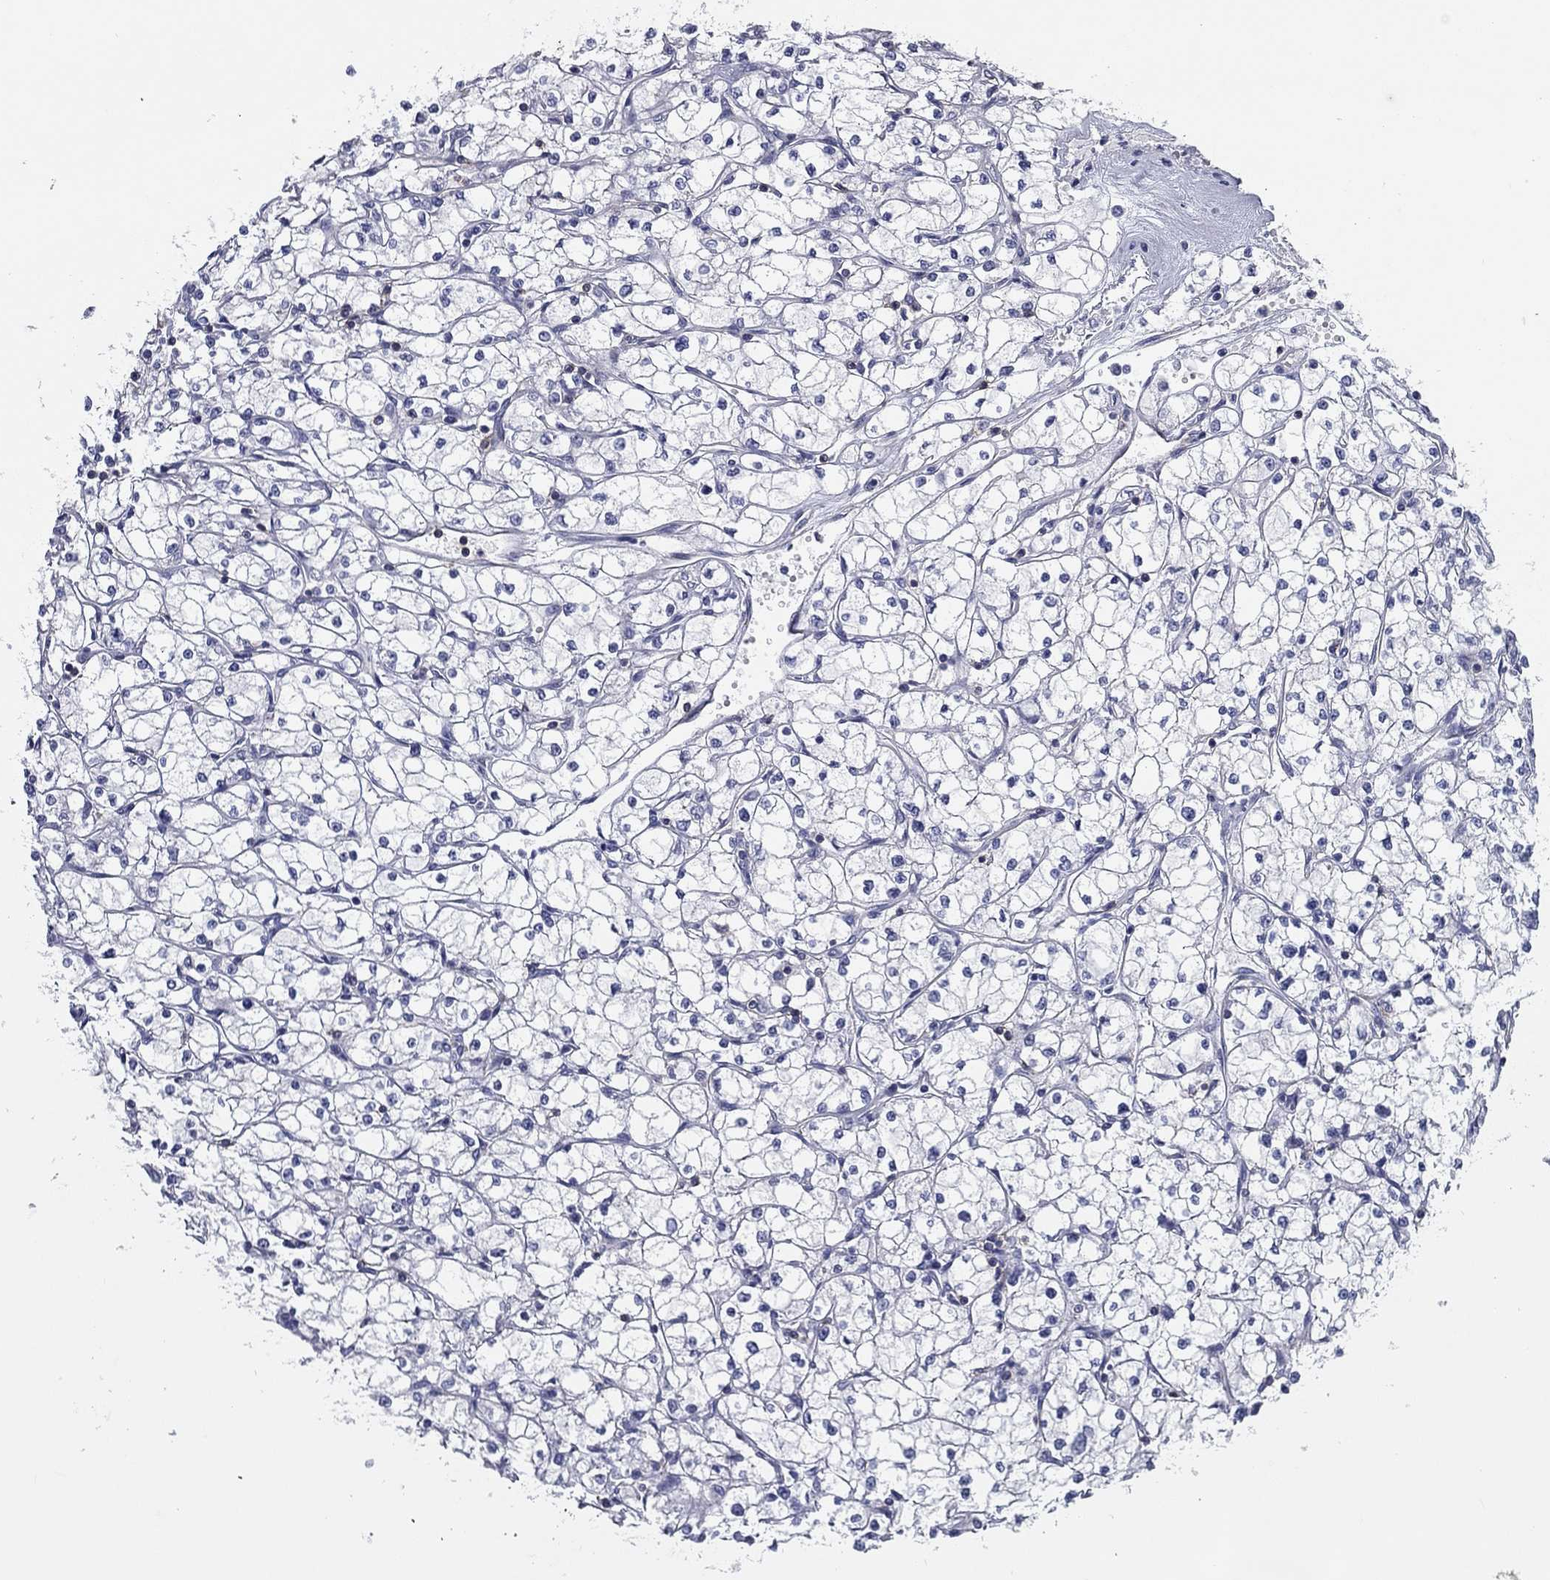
{"staining": {"intensity": "negative", "quantity": "none", "location": "none"}, "tissue": "renal cancer", "cell_type": "Tumor cells", "image_type": "cancer", "snomed": [{"axis": "morphology", "description": "Adenocarcinoma, NOS"}, {"axis": "topography", "description": "Kidney"}], "caption": "Immunohistochemical staining of human renal cancer shows no significant positivity in tumor cells.", "gene": "SIT1", "patient": {"sex": "male", "age": 67}}